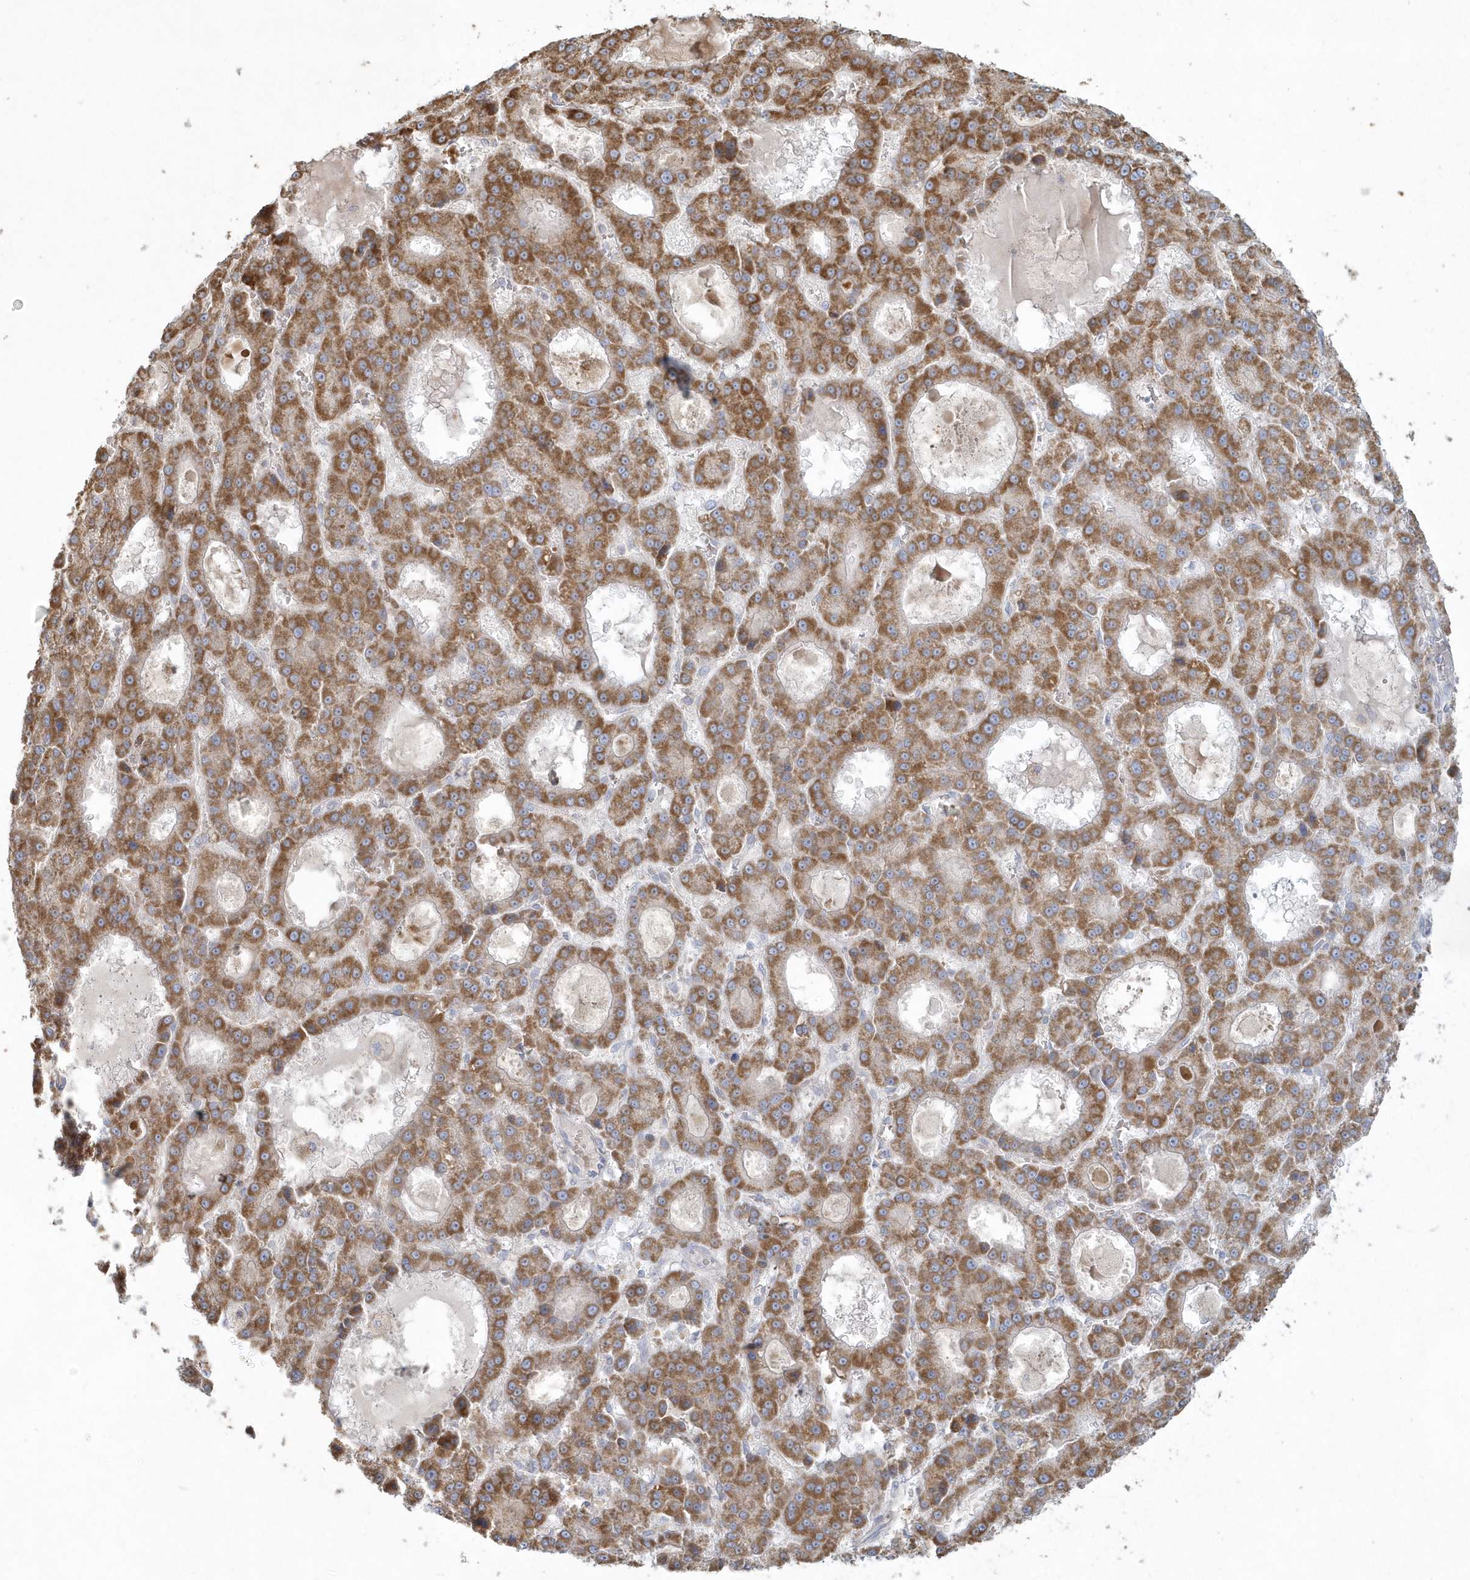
{"staining": {"intensity": "moderate", "quantity": ">75%", "location": "cytoplasmic/membranous"}, "tissue": "liver cancer", "cell_type": "Tumor cells", "image_type": "cancer", "snomed": [{"axis": "morphology", "description": "Carcinoma, Hepatocellular, NOS"}, {"axis": "topography", "description": "Liver"}], "caption": "Protein staining reveals moderate cytoplasmic/membranous expression in about >75% of tumor cells in liver cancer (hepatocellular carcinoma).", "gene": "BLTP3A", "patient": {"sex": "male", "age": 70}}